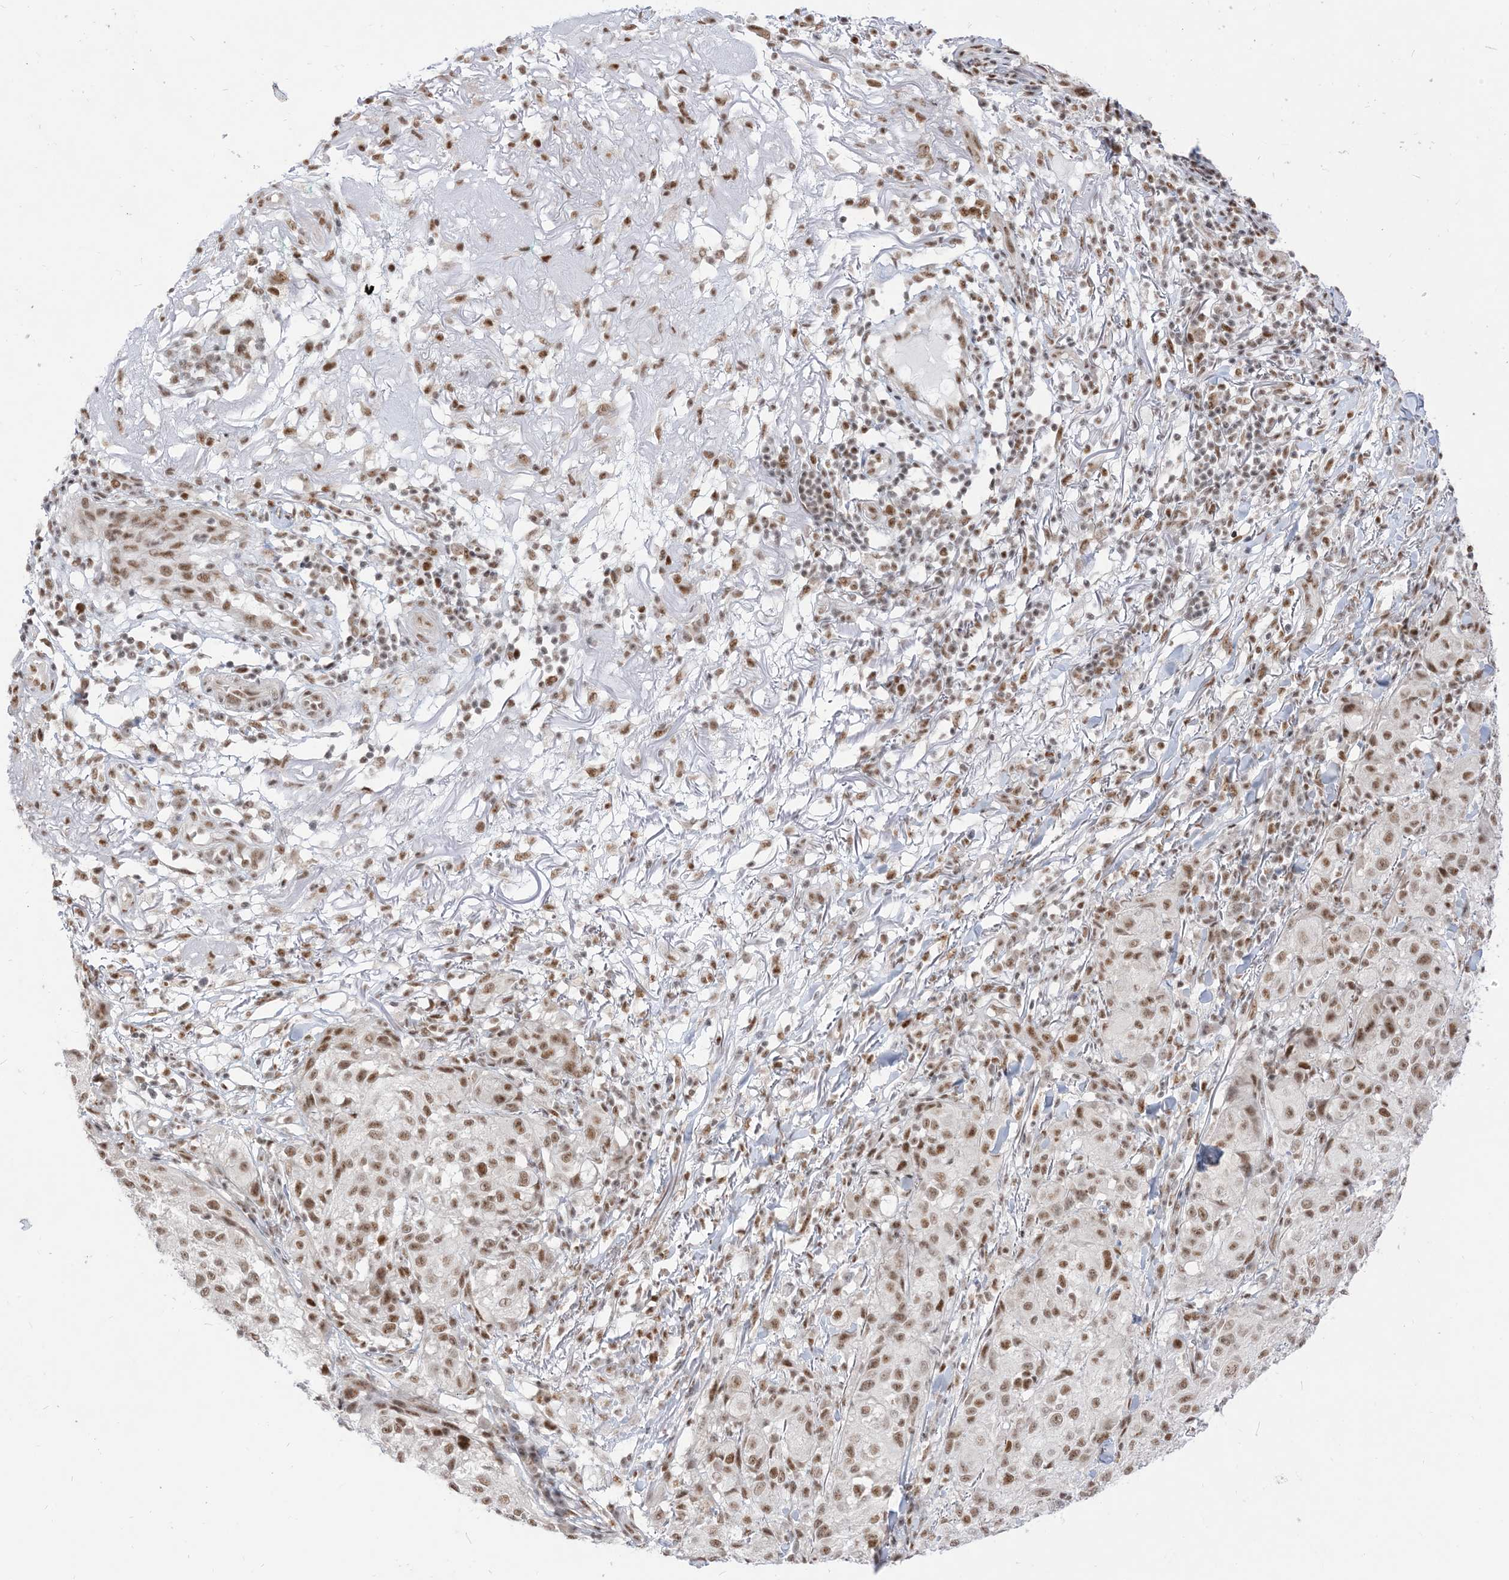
{"staining": {"intensity": "moderate", "quantity": ">75%", "location": "nuclear"}, "tissue": "melanoma", "cell_type": "Tumor cells", "image_type": "cancer", "snomed": [{"axis": "morphology", "description": "Necrosis, NOS"}, {"axis": "morphology", "description": "Malignant melanoma, NOS"}, {"axis": "topography", "description": "Skin"}], "caption": "DAB immunohistochemical staining of malignant melanoma displays moderate nuclear protein staining in about >75% of tumor cells.", "gene": "ARGLU1", "patient": {"sex": "female", "age": 87}}